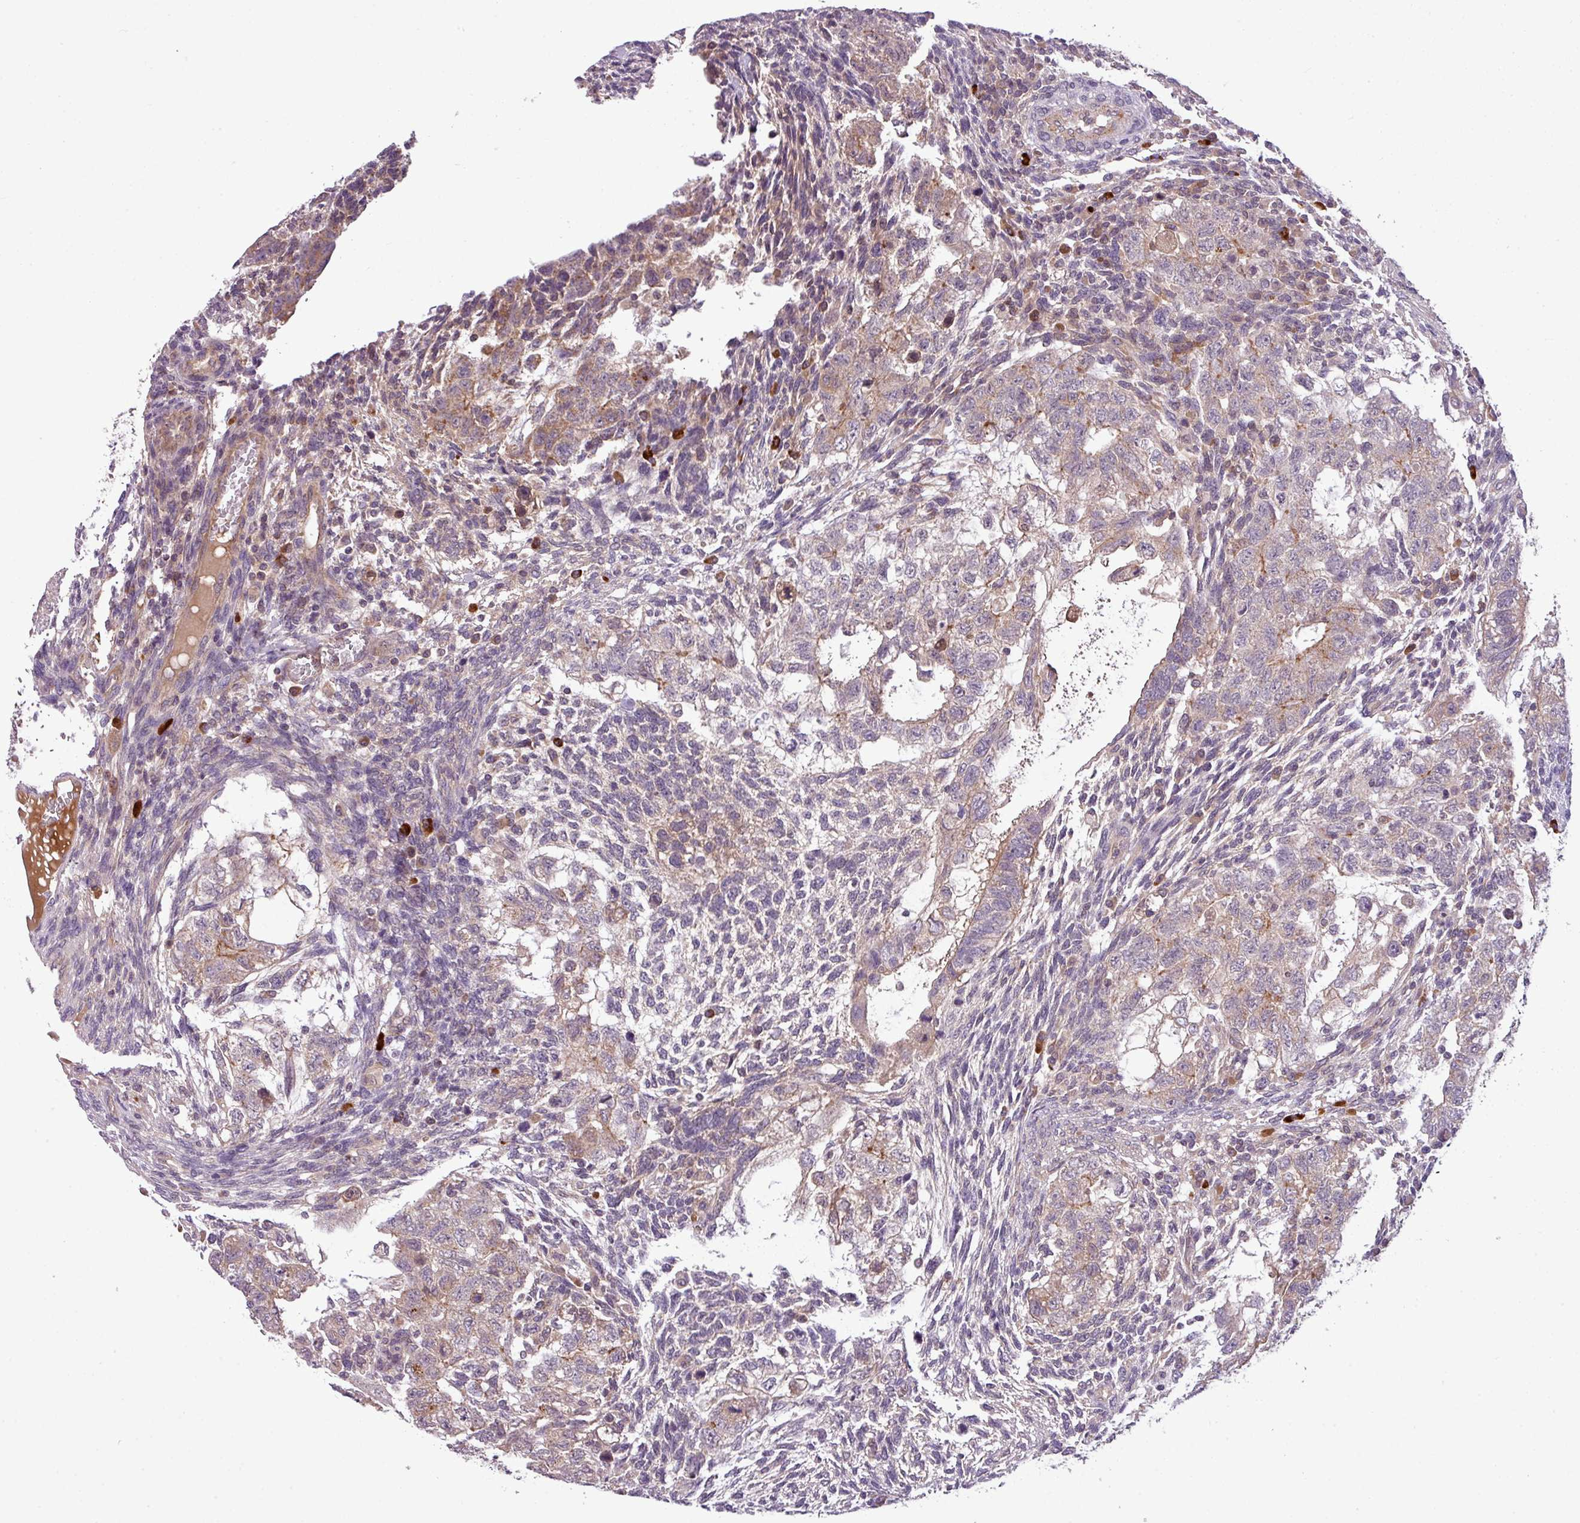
{"staining": {"intensity": "weak", "quantity": "25%-75%", "location": "cytoplasmic/membranous"}, "tissue": "testis cancer", "cell_type": "Tumor cells", "image_type": "cancer", "snomed": [{"axis": "morphology", "description": "Carcinoma, Embryonal, NOS"}, {"axis": "topography", "description": "Testis"}], "caption": "Tumor cells display low levels of weak cytoplasmic/membranous staining in approximately 25%-75% of cells in testis cancer. The staining was performed using DAB (3,3'-diaminobenzidine), with brown indicating positive protein expression. Nuclei are stained blue with hematoxylin.", "gene": "PAPLN", "patient": {"sex": "male", "age": 37}}